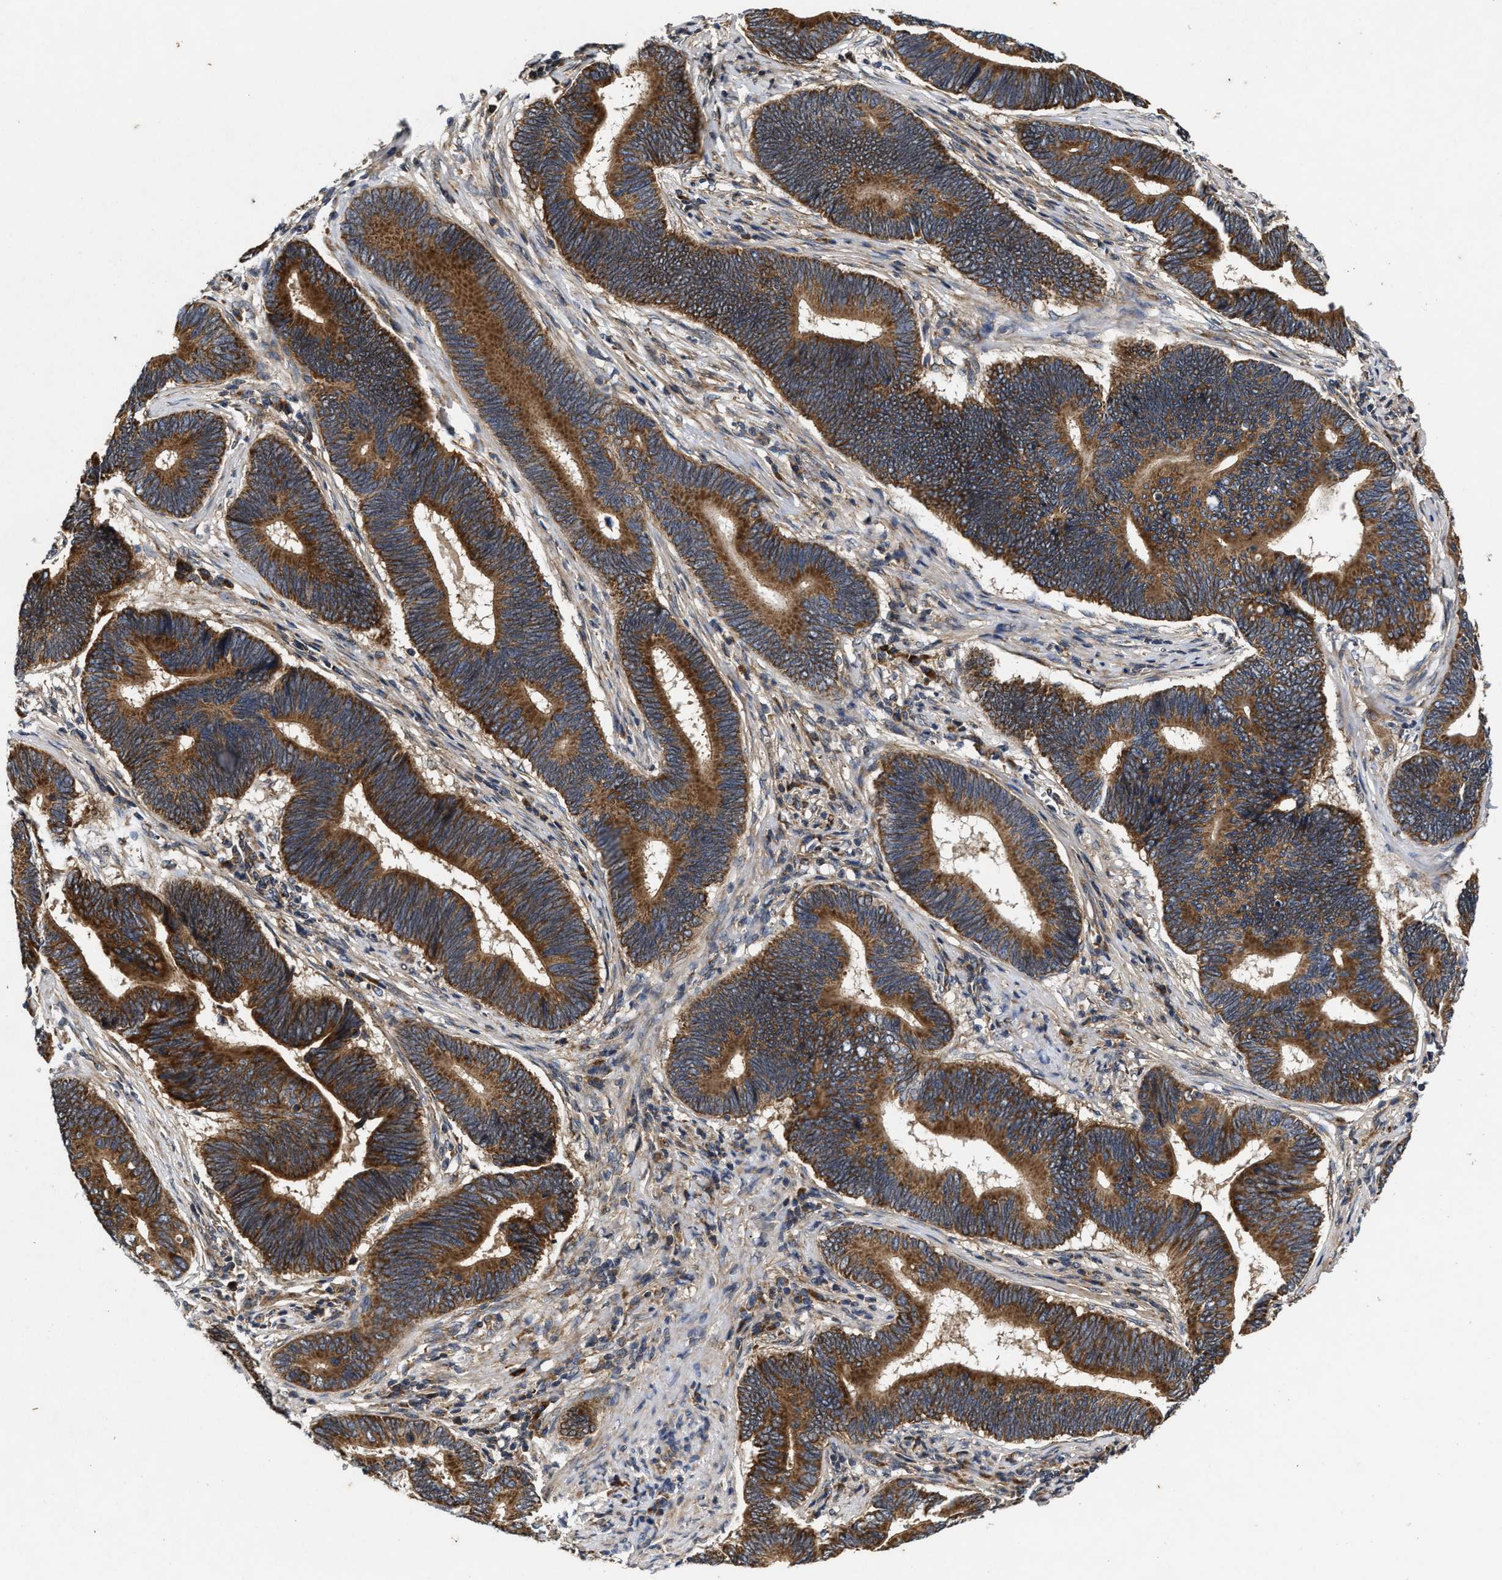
{"staining": {"intensity": "strong", "quantity": ">75%", "location": "cytoplasmic/membranous"}, "tissue": "pancreatic cancer", "cell_type": "Tumor cells", "image_type": "cancer", "snomed": [{"axis": "morphology", "description": "Adenocarcinoma, NOS"}, {"axis": "topography", "description": "Pancreas"}], "caption": "An immunohistochemistry histopathology image of tumor tissue is shown. Protein staining in brown shows strong cytoplasmic/membranous positivity in pancreatic adenocarcinoma within tumor cells.", "gene": "EFNA4", "patient": {"sex": "female", "age": 70}}